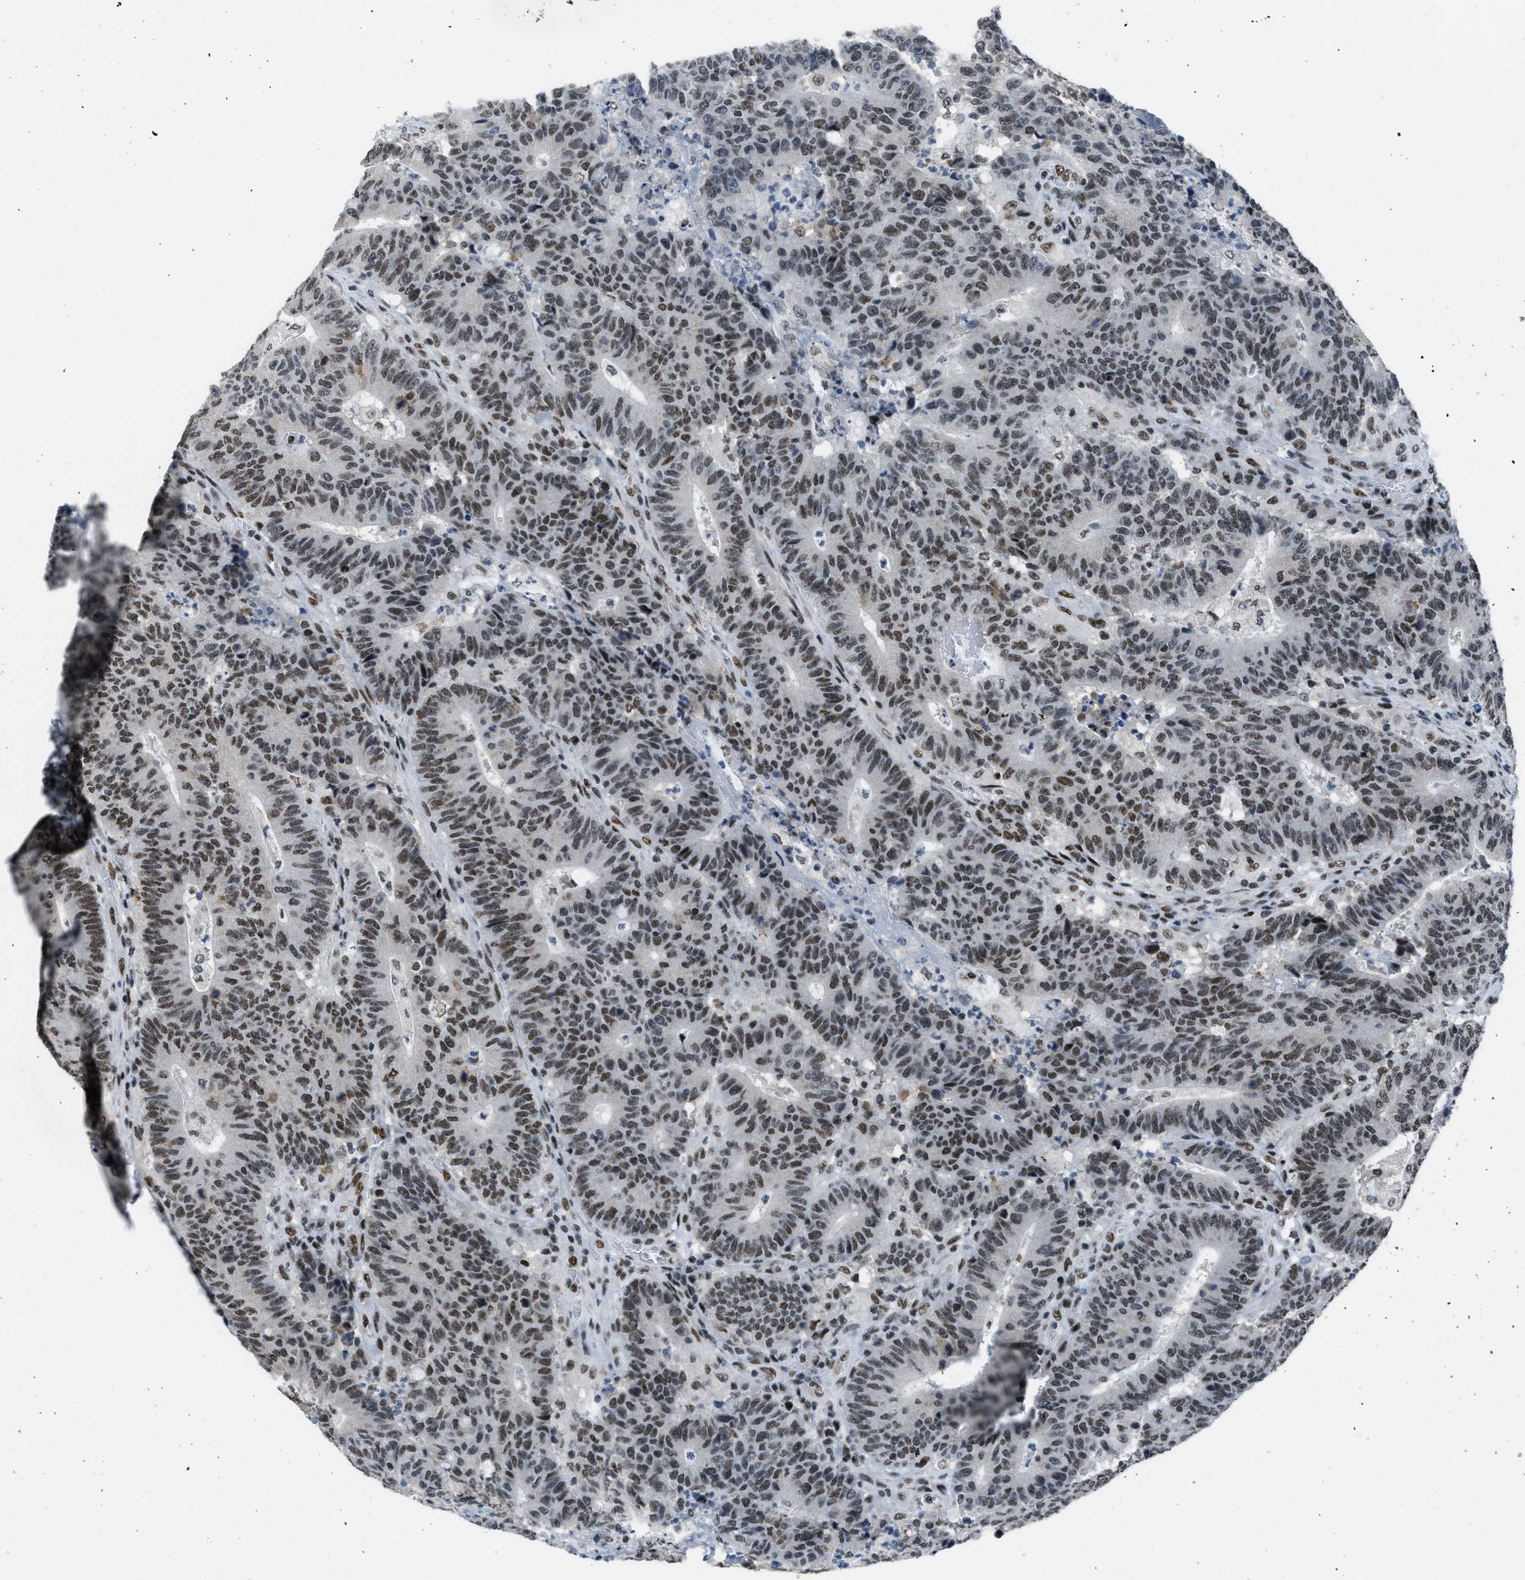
{"staining": {"intensity": "moderate", "quantity": ">75%", "location": "nuclear"}, "tissue": "colorectal cancer", "cell_type": "Tumor cells", "image_type": "cancer", "snomed": [{"axis": "morphology", "description": "Normal tissue, NOS"}, {"axis": "morphology", "description": "Adenocarcinoma, NOS"}, {"axis": "topography", "description": "Colon"}], "caption": "The micrograph demonstrates a brown stain indicating the presence of a protein in the nuclear of tumor cells in colorectal cancer (adenocarcinoma).", "gene": "GATAD2B", "patient": {"sex": "female", "age": 75}}